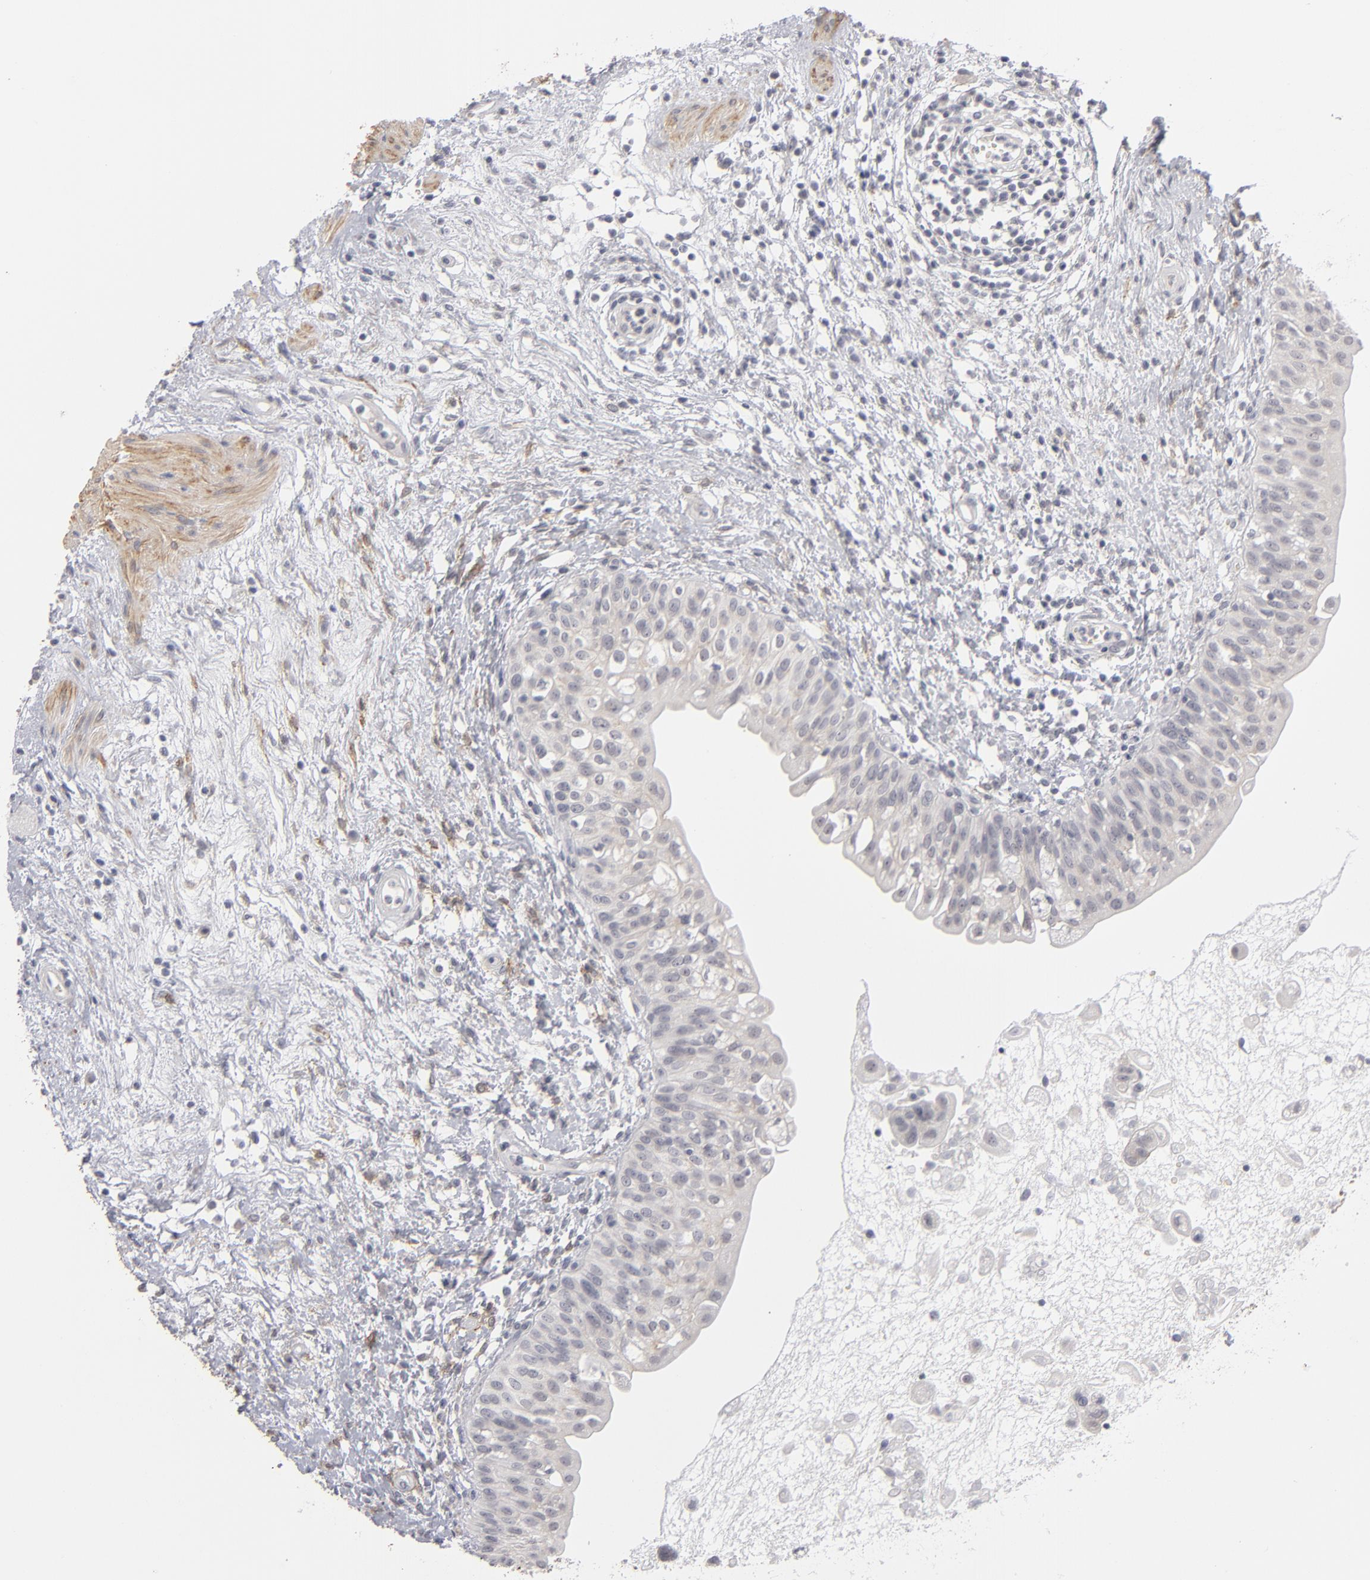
{"staining": {"intensity": "negative", "quantity": "none", "location": "none"}, "tissue": "urinary bladder", "cell_type": "Urothelial cells", "image_type": "normal", "snomed": [{"axis": "morphology", "description": "Normal tissue, NOS"}, {"axis": "topography", "description": "Urinary bladder"}], "caption": "High power microscopy micrograph of an immunohistochemistry micrograph of unremarkable urinary bladder, revealing no significant positivity in urothelial cells.", "gene": "KIAA1210", "patient": {"sex": "female", "age": 55}}